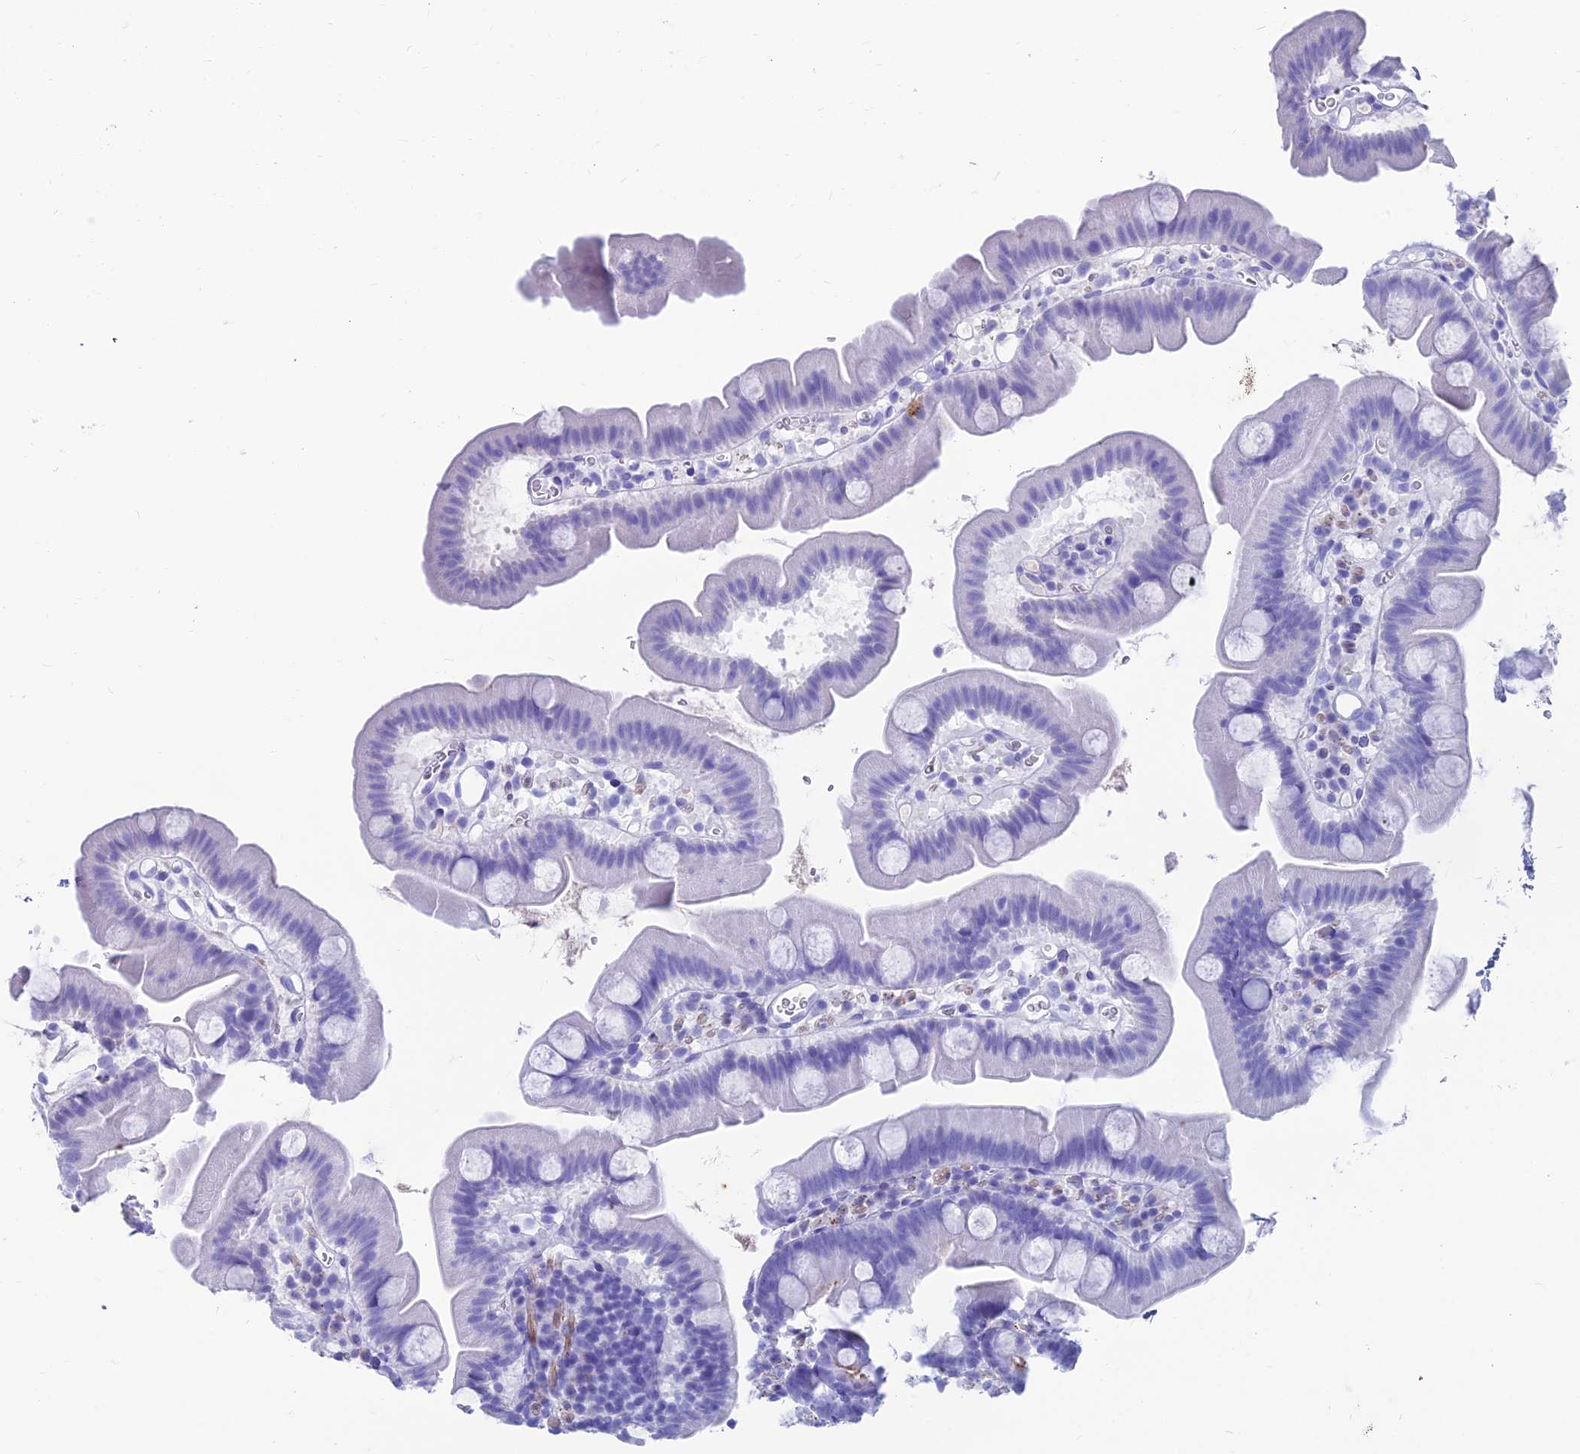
{"staining": {"intensity": "moderate", "quantity": "<25%", "location": "cytoplasmic/membranous"}, "tissue": "small intestine", "cell_type": "Glandular cells", "image_type": "normal", "snomed": [{"axis": "morphology", "description": "Normal tissue, NOS"}, {"axis": "topography", "description": "Small intestine"}], "caption": "Protein staining of benign small intestine demonstrates moderate cytoplasmic/membranous expression in approximately <25% of glandular cells.", "gene": "GNG11", "patient": {"sex": "female", "age": 68}}